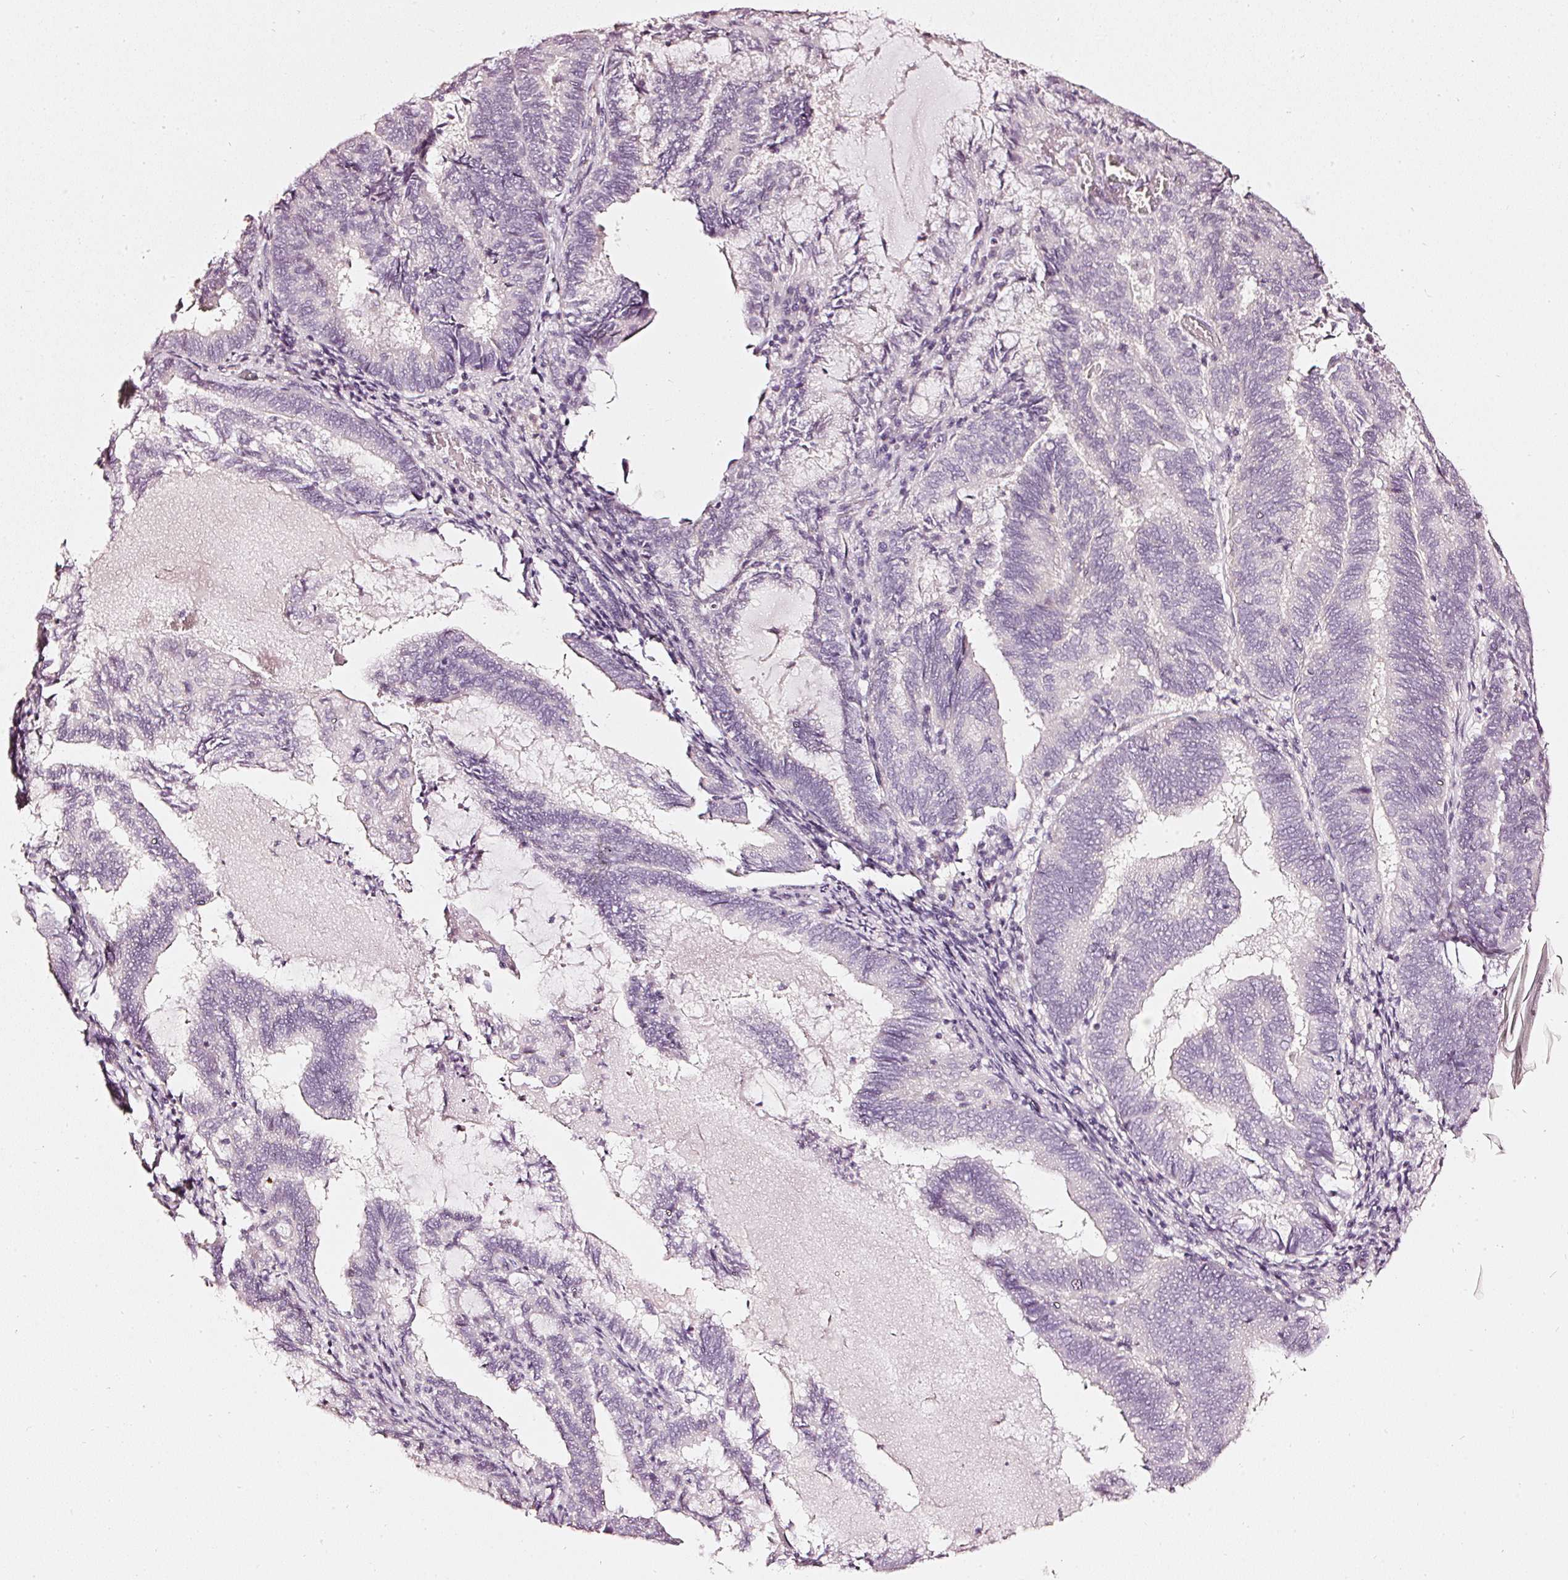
{"staining": {"intensity": "negative", "quantity": "none", "location": "none"}, "tissue": "endometrial cancer", "cell_type": "Tumor cells", "image_type": "cancer", "snomed": [{"axis": "morphology", "description": "Adenocarcinoma, NOS"}, {"axis": "topography", "description": "Endometrium"}], "caption": "Immunohistochemistry histopathology image of neoplastic tissue: human endometrial cancer stained with DAB displays no significant protein expression in tumor cells.", "gene": "CNP", "patient": {"sex": "female", "age": 80}}